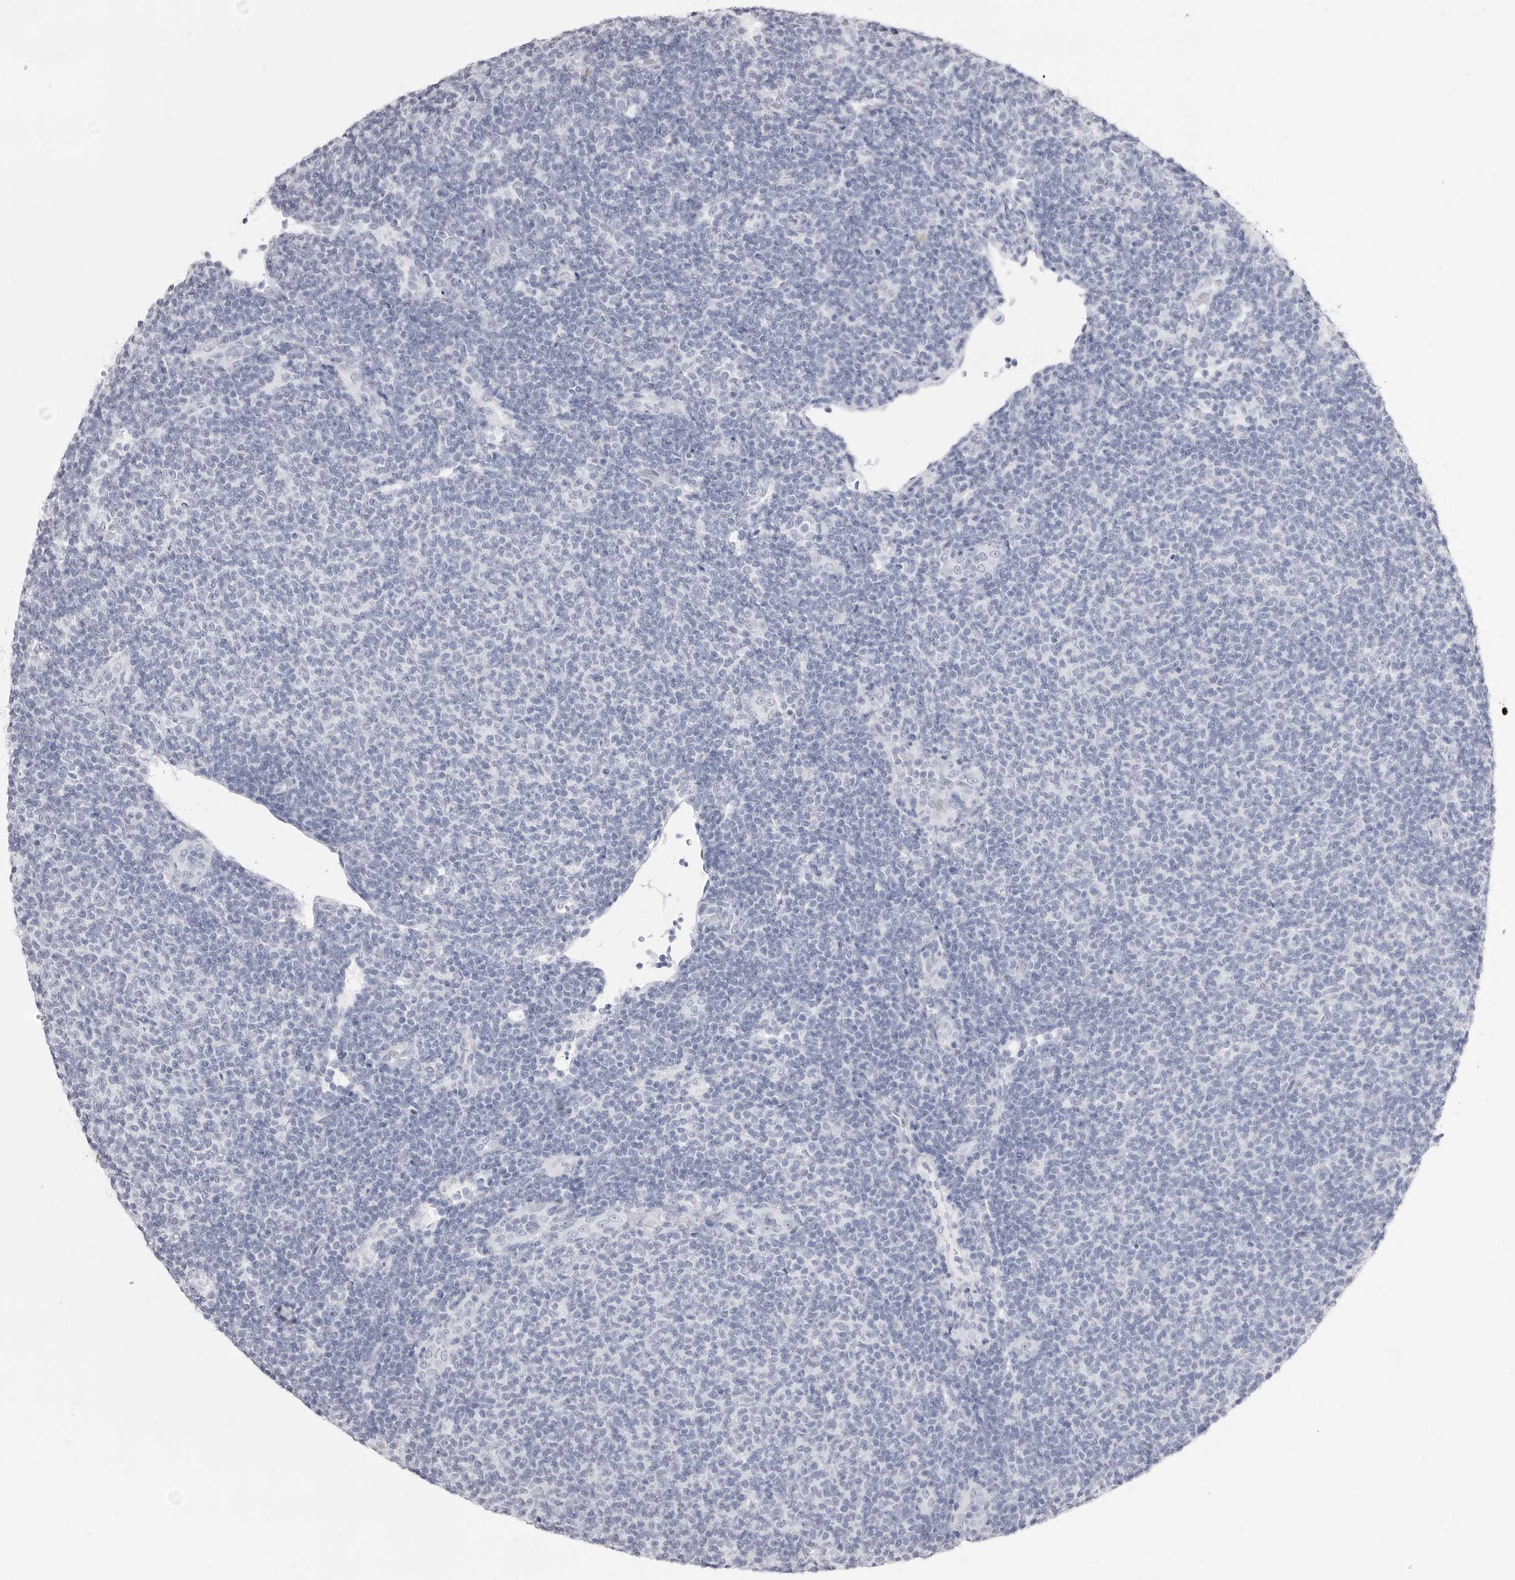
{"staining": {"intensity": "negative", "quantity": "none", "location": "none"}, "tissue": "lymphoma", "cell_type": "Tumor cells", "image_type": "cancer", "snomed": [{"axis": "morphology", "description": "Malignant lymphoma, non-Hodgkin's type, Low grade"}, {"axis": "topography", "description": "Lymph node"}], "caption": "Immunohistochemistry of low-grade malignant lymphoma, non-Hodgkin's type demonstrates no expression in tumor cells. Nuclei are stained in blue.", "gene": "TSSK1B", "patient": {"sex": "male", "age": 66}}